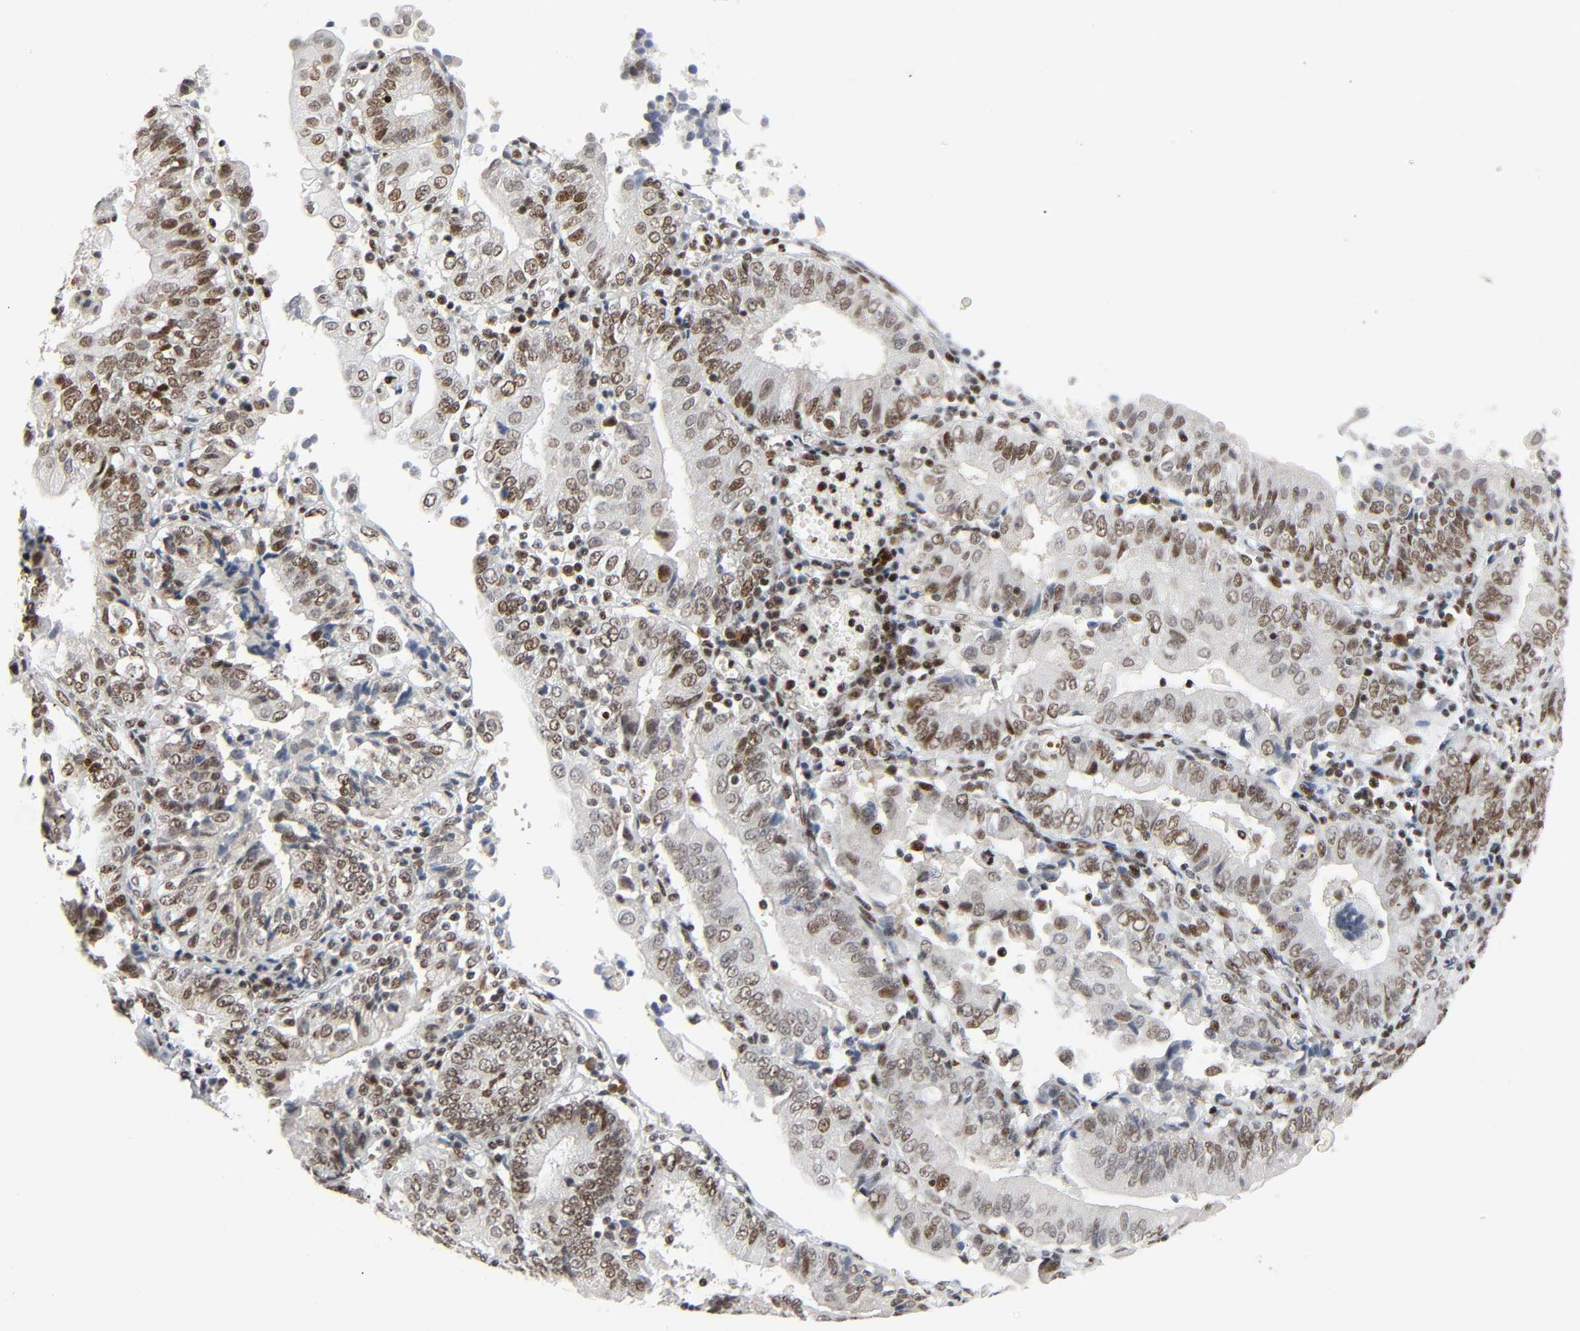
{"staining": {"intensity": "moderate", "quantity": ">75%", "location": "nuclear"}, "tissue": "endometrial cancer", "cell_type": "Tumor cells", "image_type": "cancer", "snomed": [{"axis": "morphology", "description": "Adenocarcinoma, NOS"}, {"axis": "topography", "description": "Endometrium"}], "caption": "Endometrial cancer was stained to show a protein in brown. There is medium levels of moderate nuclear expression in approximately >75% of tumor cells.", "gene": "CREBBP", "patient": {"sex": "female", "age": 86}}